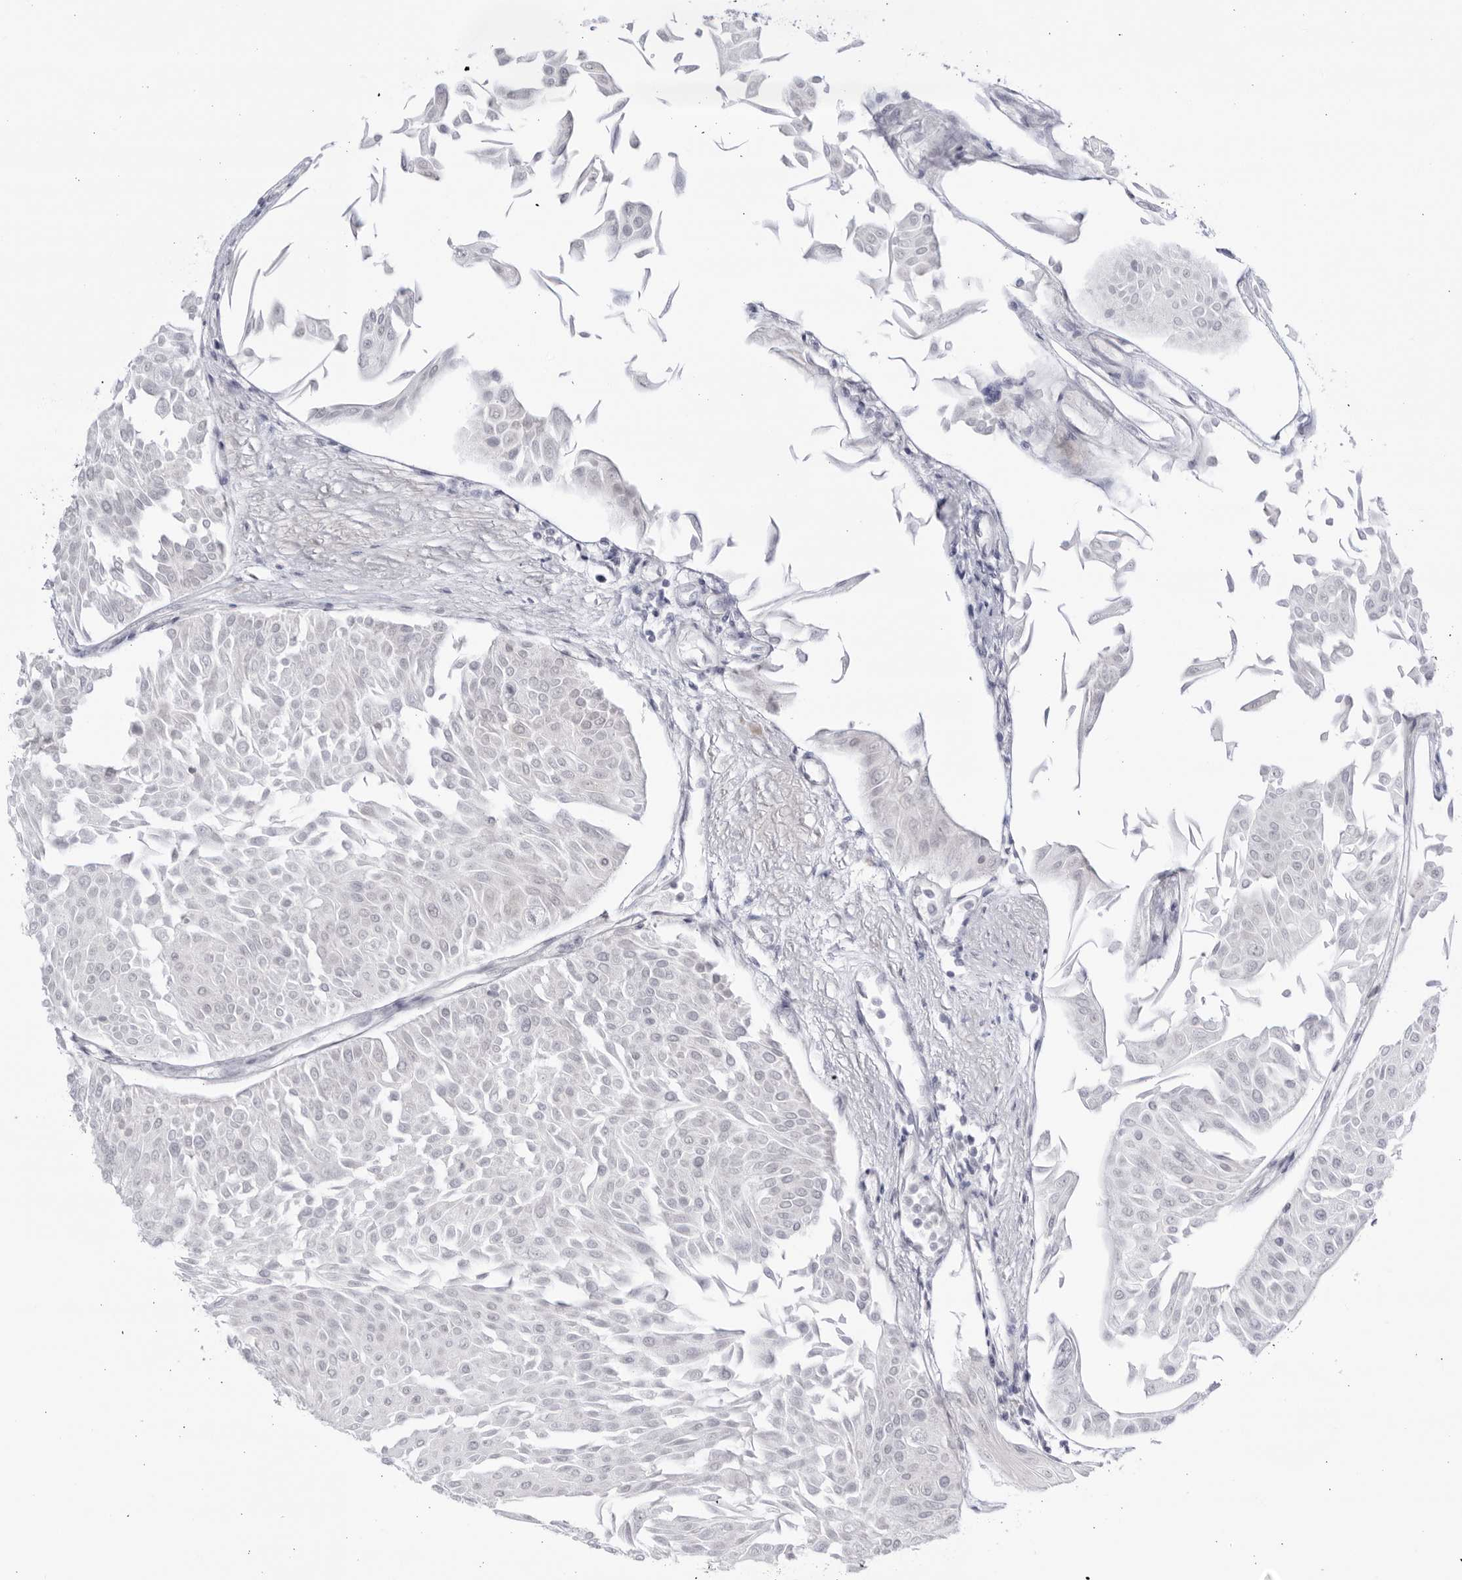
{"staining": {"intensity": "negative", "quantity": "none", "location": "none"}, "tissue": "urothelial cancer", "cell_type": "Tumor cells", "image_type": "cancer", "snomed": [{"axis": "morphology", "description": "Urothelial carcinoma, Low grade"}, {"axis": "topography", "description": "Urinary bladder"}], "caption": "An image of human urothelial carcinoma (low-grade) is negative for staining in tumor cells. (Brightfield microscopy of DAB (3,3'-diaminobenzidine) immunohistochemistry at high magnification).", "gene": "CNBD1", "patient": {"sex": "male", "age": 67}}